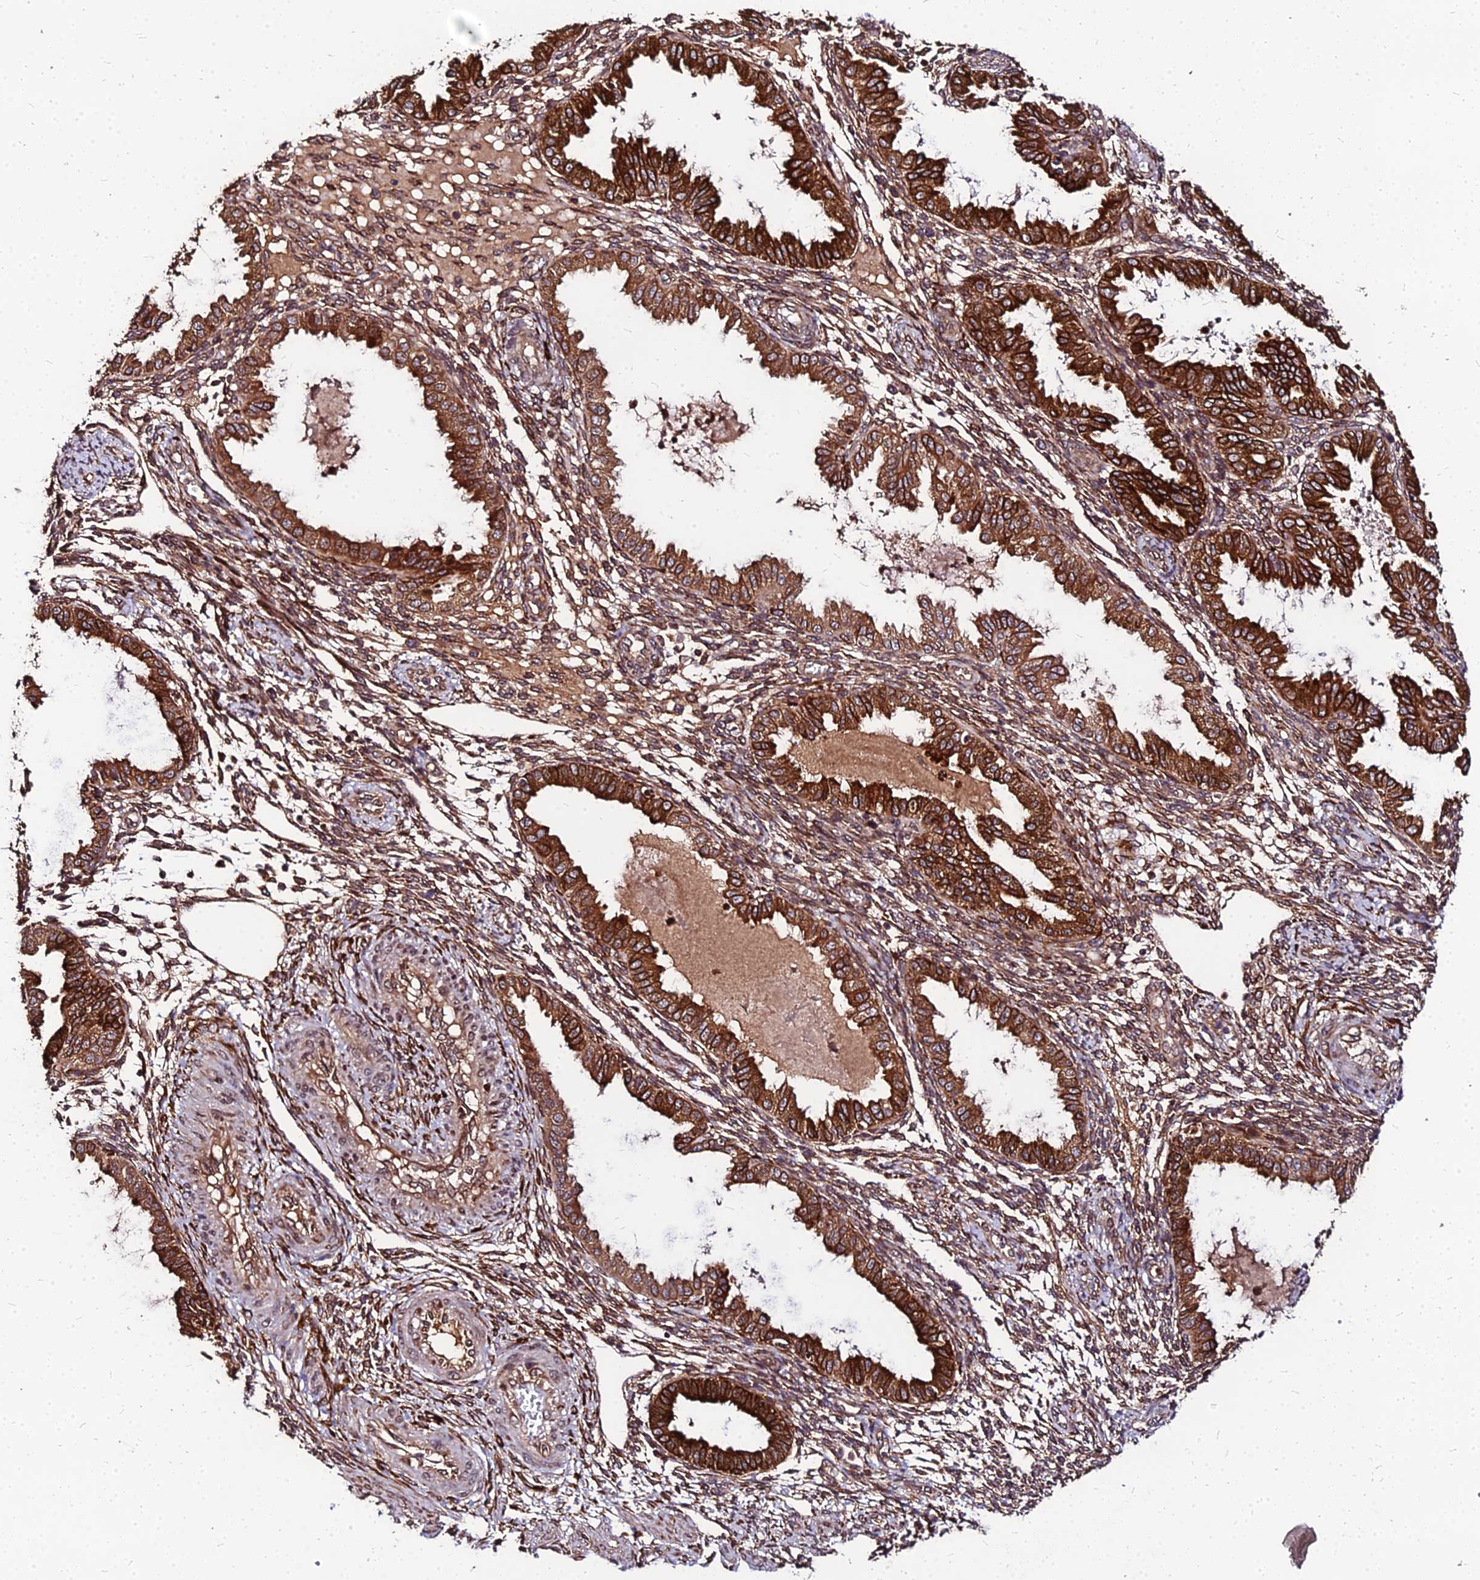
{"staining": {"intensity": "strong", "quantity": ">75%", "location": "cytoplasmic/membranous"}, "tissue": "endometrium", "cell_type": "Cells in endometrial stroma", "image_type": "normal", "snomed": [{"axis": "morphology", "description": "Normal tissue, NOS"}, {"axis": "topography", "description": "Endometrium"}], "caption": "Immunohistochemistry (DAB) staining of benign human endometrium displays strong cytoplasmic/membranous protein positivity in about >75% of cells in endometrial stroma. (Brightfield microscopy of DAB IHC at high magnification).", "gene": "PDE4D", "patient": {"sex": "female", "age": 33}}